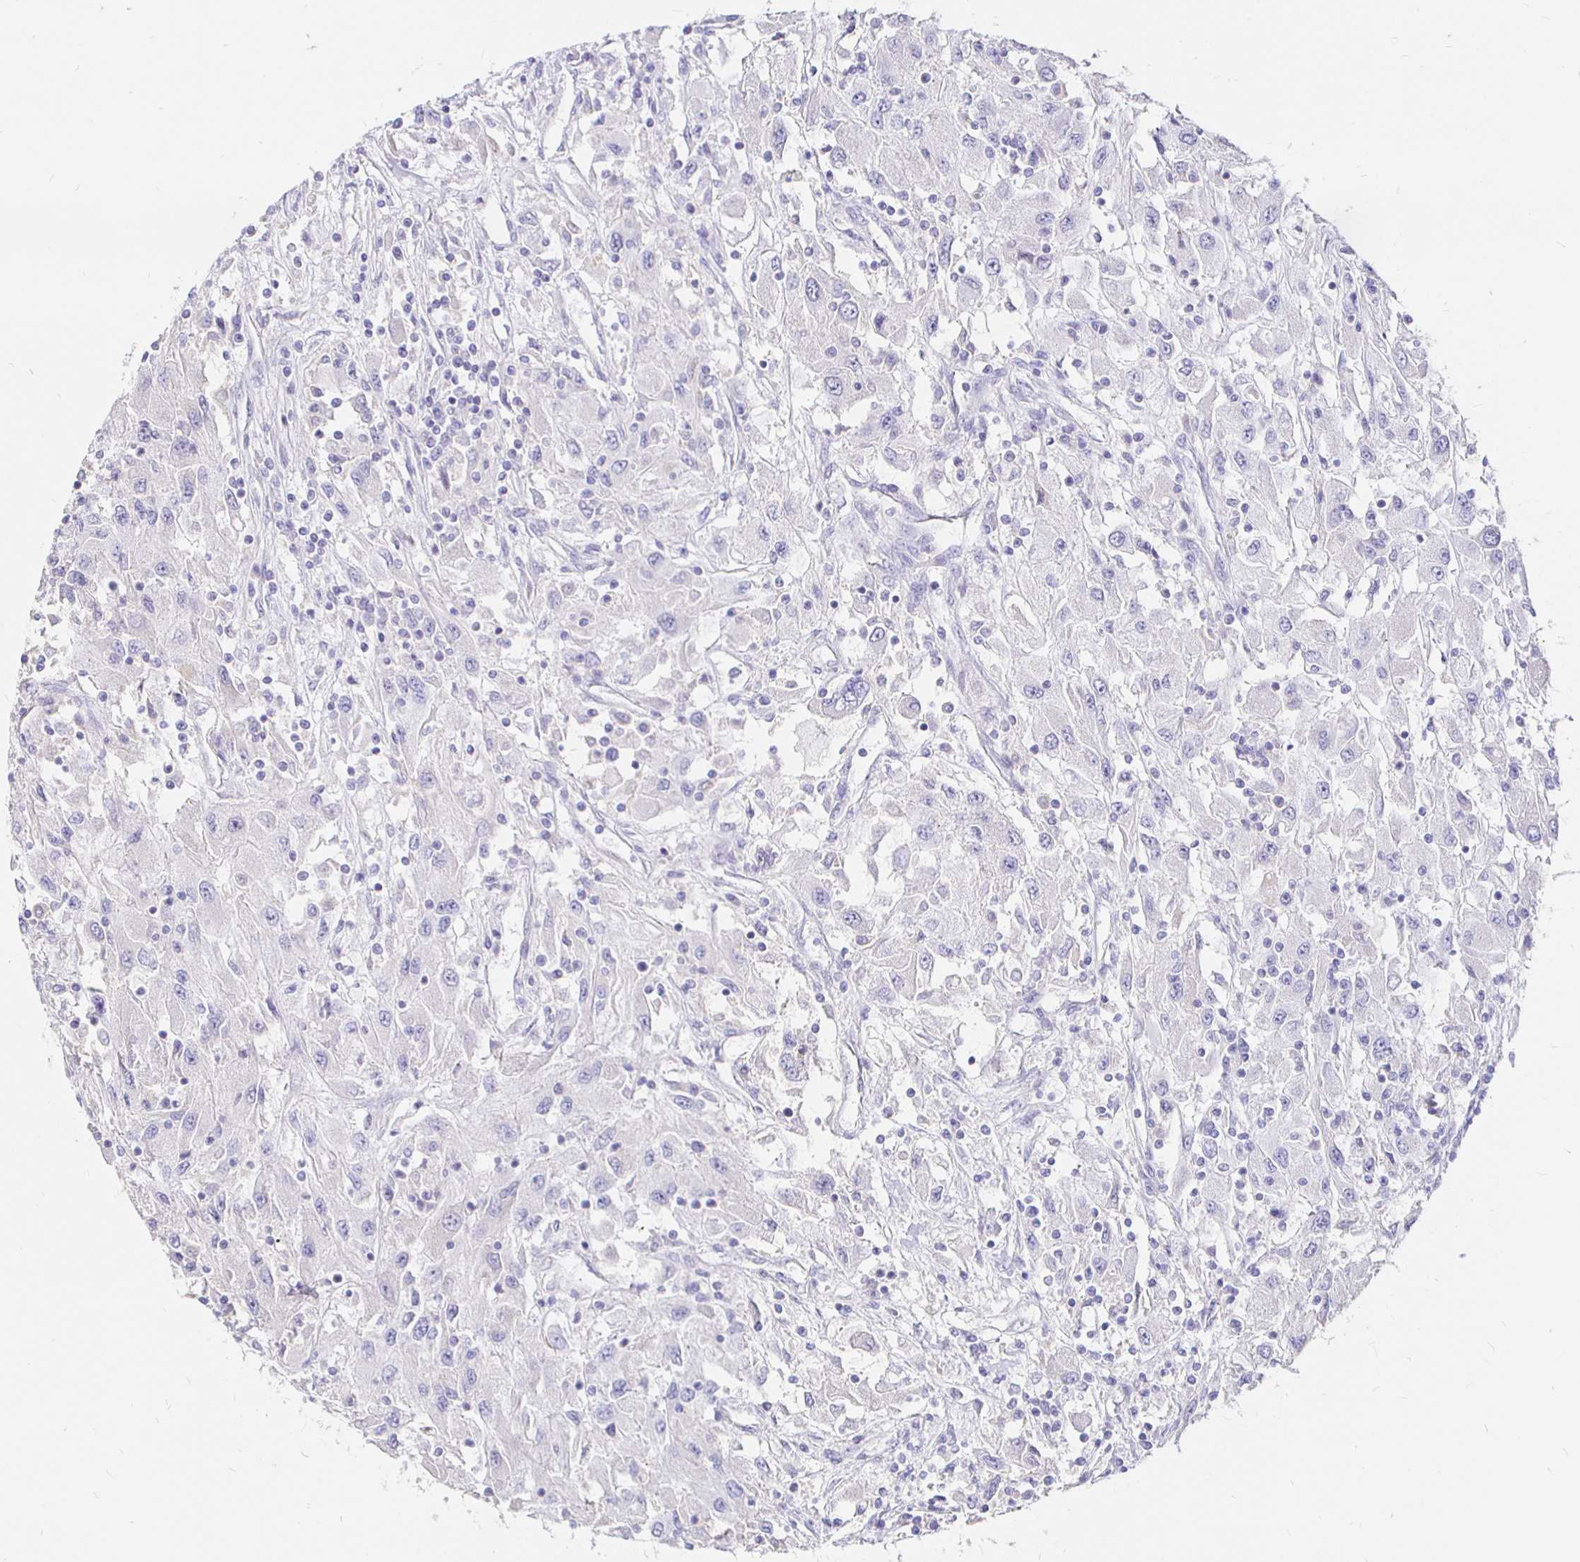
{"staining": {"intensity": "negative", "quantity": "none", "location": "none"}, "tissue": "renal cancer", "cell_type": "Tumor cells", "image_type": "cancer", "snomed": [{"axis": "morphology", "description": "Adenocarcinoma, NOS"}, {"axis": "topography", "description": "Kidney"}], "caption": "Renal cancer (adenocarcinoma) was stained to show a protein in brown. There is no significant expression in tumor cells.", "gene": "NECAB1", "patient": {"sex": "female", "age": 67}}